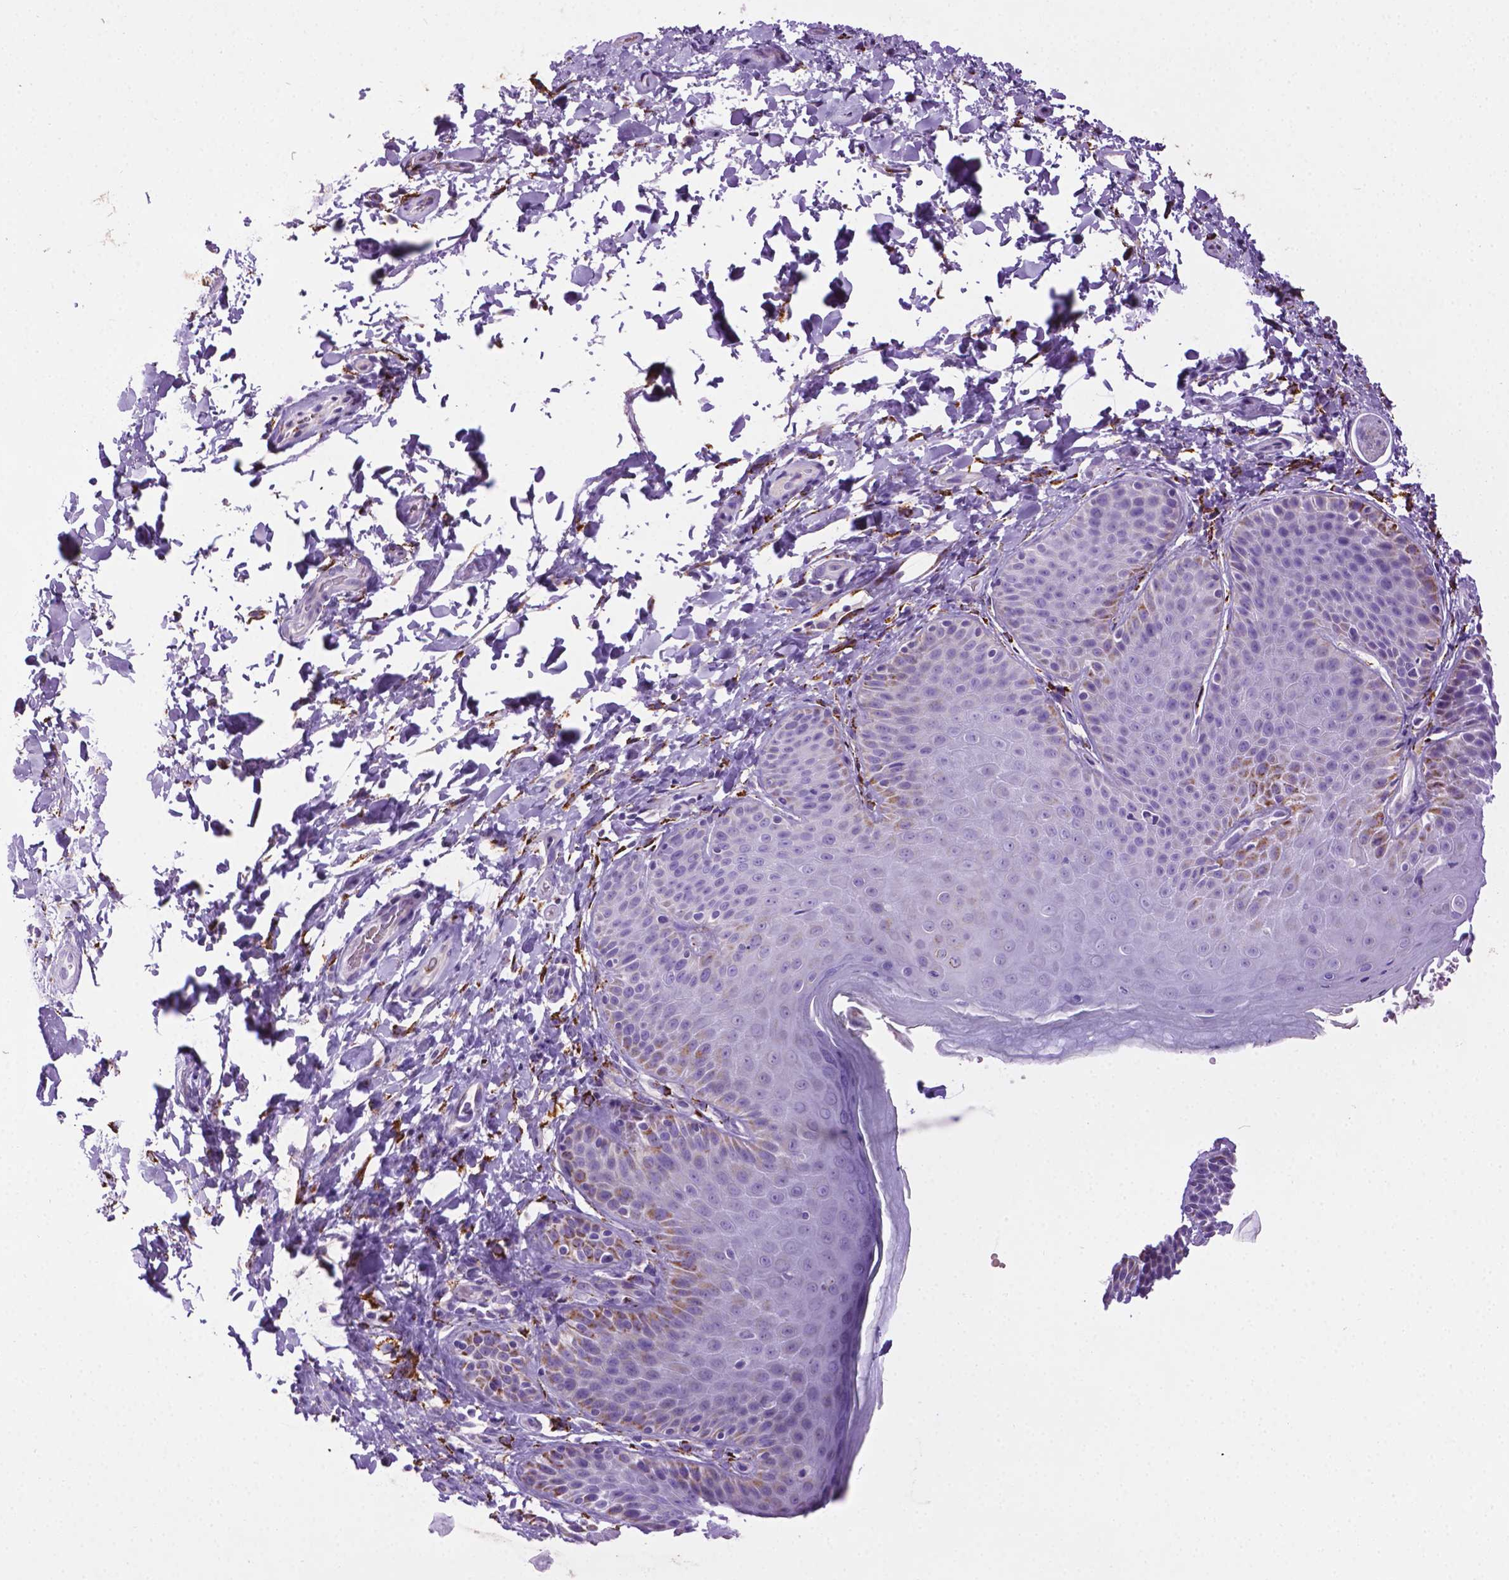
{"staining": {"intensity": "negative", "quantity": "none", "location": "none"}, "tissue": "skin", "cell_type": "Epidermal cells", "image_type": "normal", "snomed": [{"axis": "morphology", "description": "Normal tissue, NOS"}, {"axis": "topography", "description": "Anal"}, {"axis": "topography", "description": "Peripheral nerve tissue"}], "caption": "A high-resolution micrograph shows immunohistochemistry (IHC) staining of normal skin, which displays no significant expression in epidermal cells.", "gene": "TMEM132E", "patient": {"sex": "male", "age": 51}}